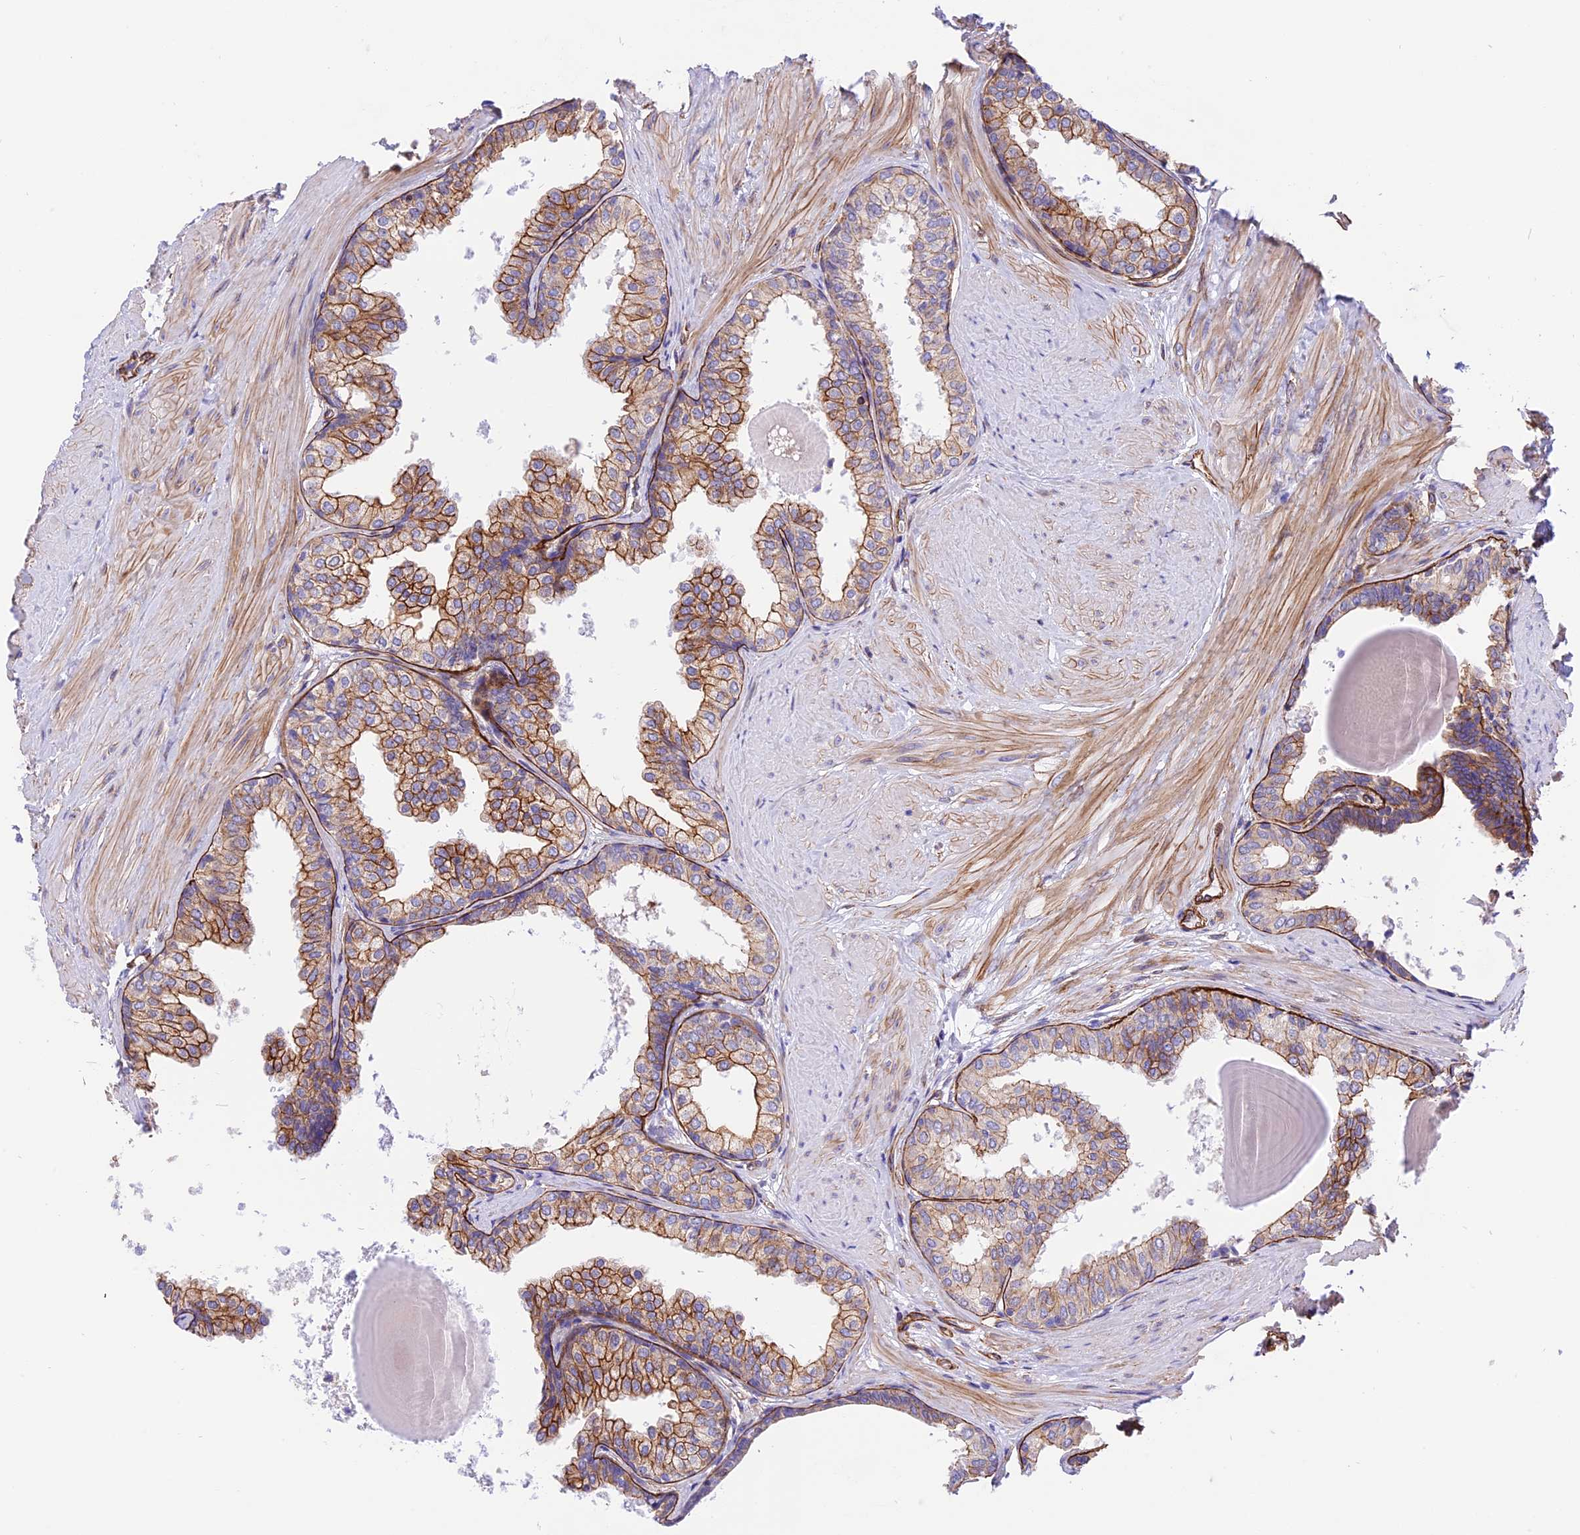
{"staining": {"intensity": "moderate", "quantity": ">75%", "location": "cytoplasmic/membranous"}, "tissue": "prostate", "cell_type": "Glandular cells", "image_type": "normal", "snomed": [{"axis": "morphology", "description": "Normal tissue, NOS"}, {"axis": "topography", "description": "Prostate"}], "caption": "Protein expression analysis of unremarkable prostate demonstrates moderate cytoplasmic/membranous expression in approximately >75% of glandular cells.", "gene": "R3HDM4", "patient": {"sex": "male", "age": 48}}